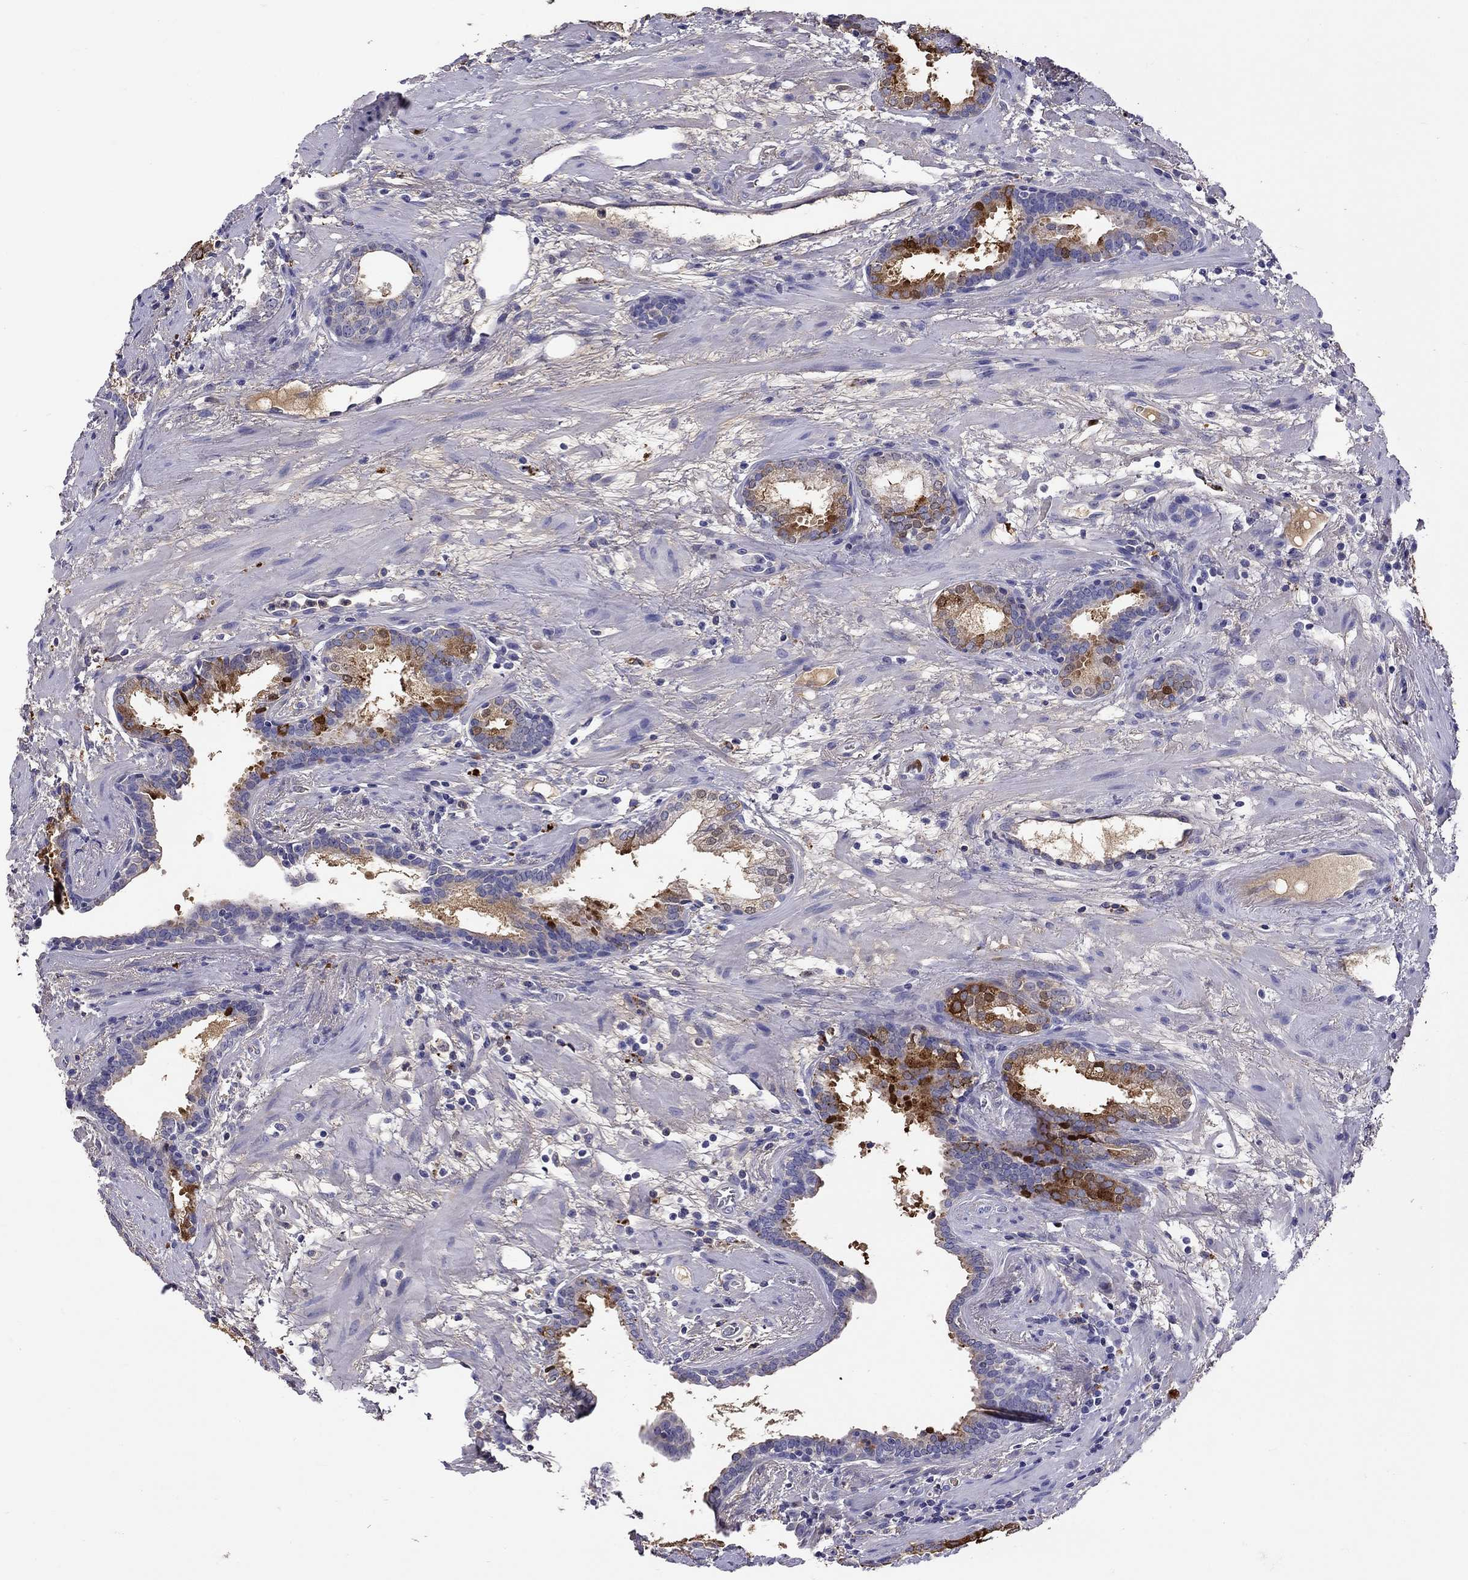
{"staining": {"intensity": "strong", "quantity": "<25%", "location": "cytoplasmic/membranous"}, "tissue": "prostate cancer", "cell_type": "Tumor cells", "image_type": "cancer", "snomed": [{"axis": "morphology", "description": "Adenocarcinoma, NOS"}, {"axis": "topography", "description": "Prostate"}], "caption": "A micrograph of prostate adenocarcinoma stained for a protein exhibits strong cytoplasmic/membranous brown staining in tumor cells. The protein of interest is stained brown, and the nuclei are stained in blue (DAB (3,3'-diaminobenzidine) IHC with brightfield microscopy, high magnification).", "gene": "SERPINA3", "patient": {"sex": "male", "age": 66}}